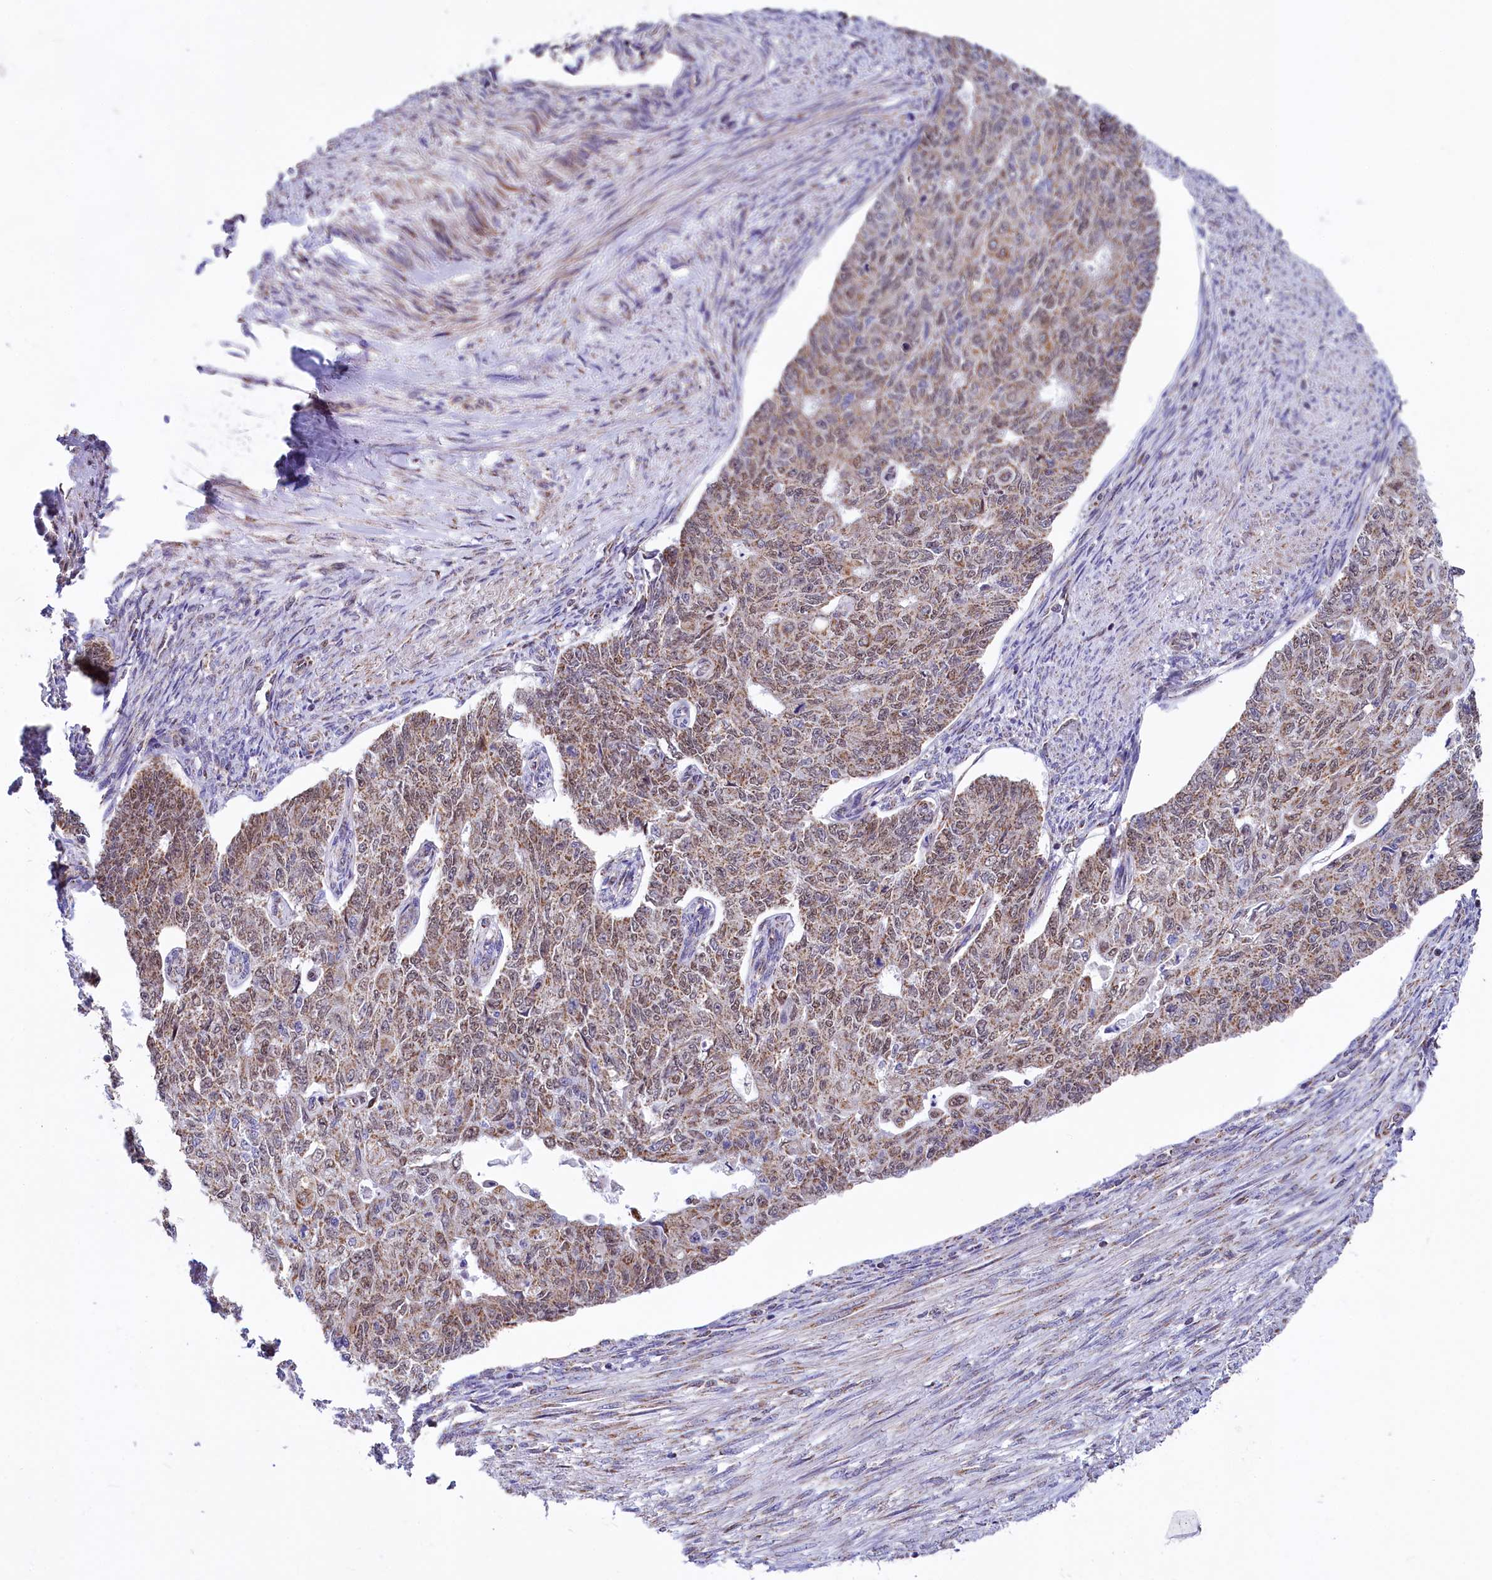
{"staining": {"intensity": "moderate", "quantity": ">75%", "location": "cytoplasmic/membranous,nuclear"}, "tissue": "endometrial cancer", "cell_type": "Tumor cells", "image_type": "cancer", "snomed": [{"axis": "morphology", "description": "Adenocarcinoma, NOS"}, {"axis": "topography", "description": "Endometrium"}], "caption": "This histopathology image reveals IHC staining of endometrial adenocarcinoma, with medium moderate cytoplasmic/membranous and nuclear staining in approximately >75% of tumor cells.", "gene": "MORN3", "patient": {"sex": "female", "age": 32}}